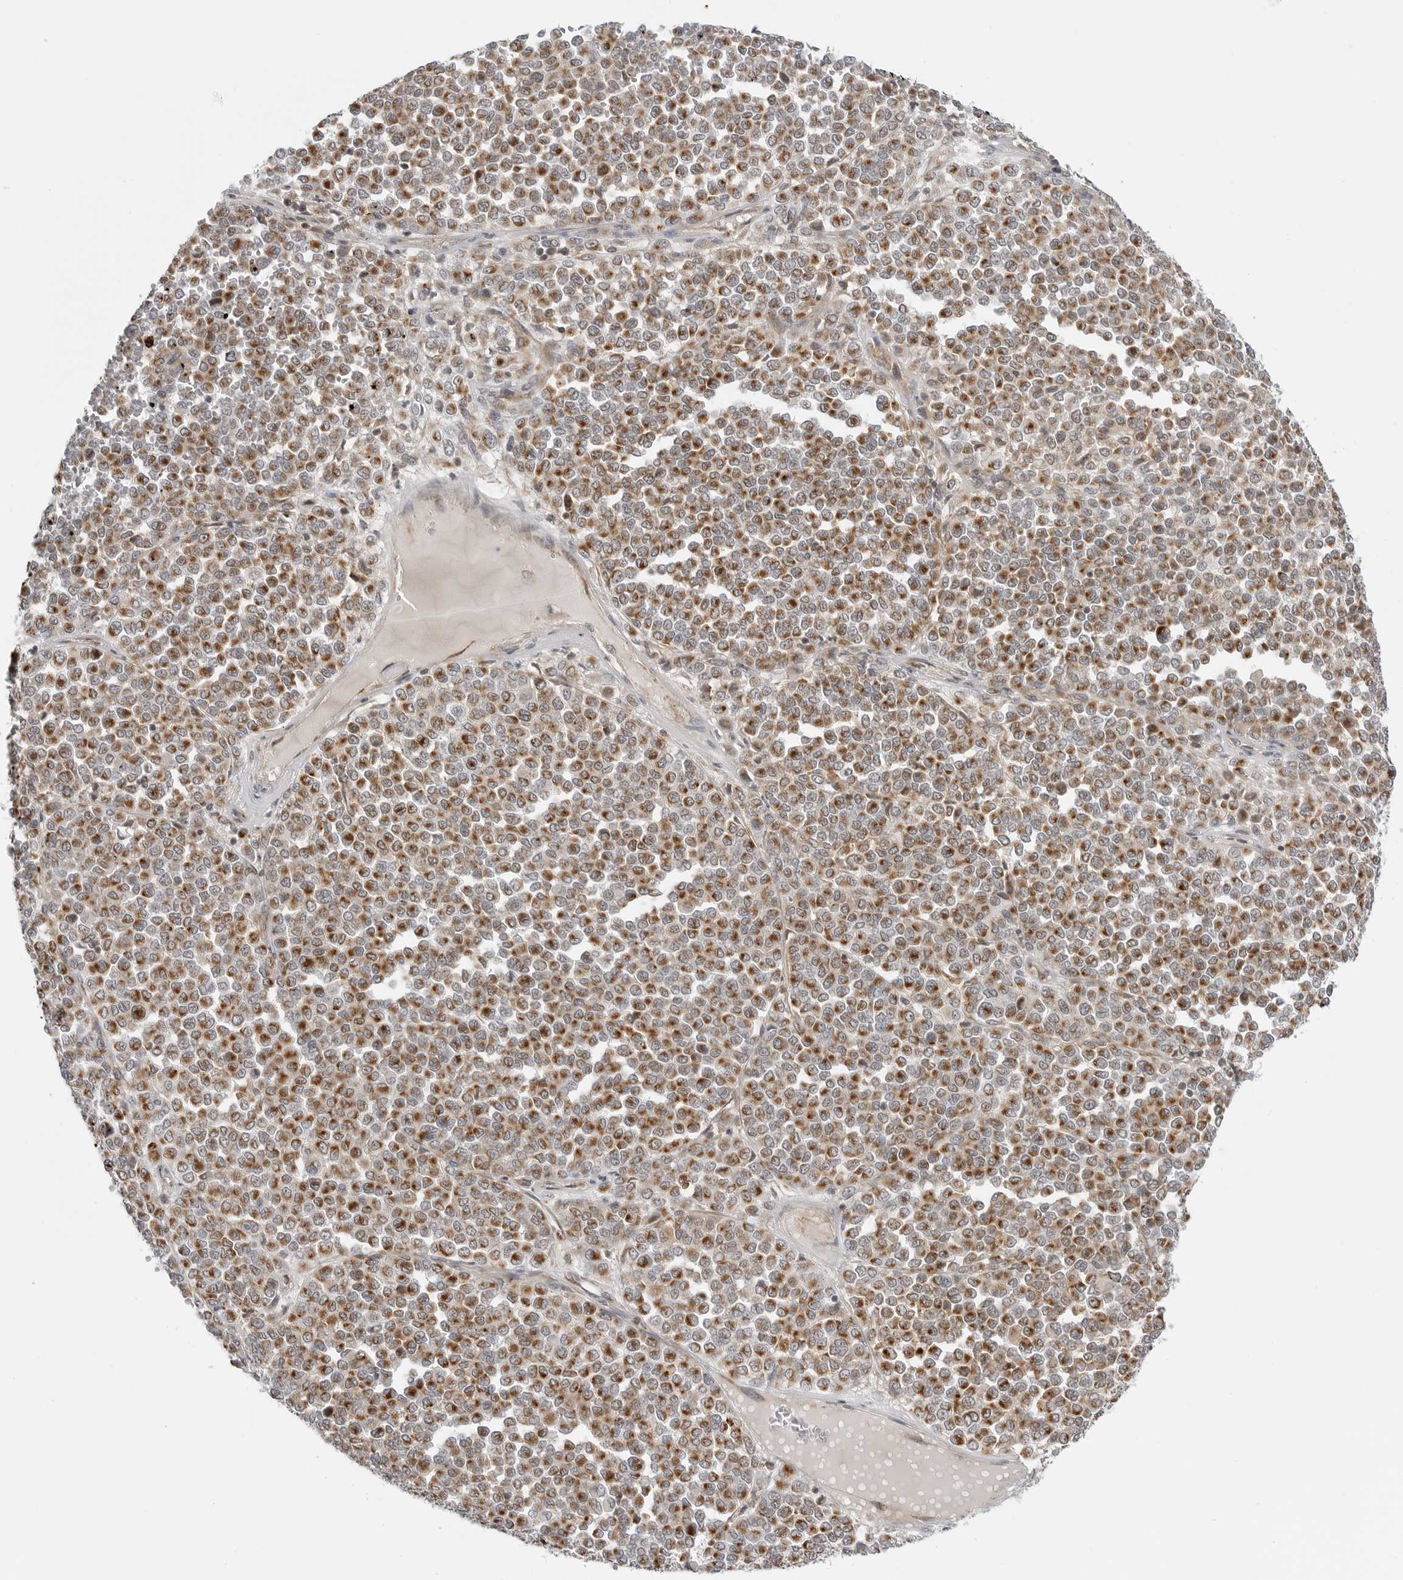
{"staining": {"intensity": "strong", "quantity": ">75%", "location": "cytoplasmic/membranous"}, "tissue": "melanoma", "cell_type": "Tumor cells", "image_type": "cancer", "snomed": [{"axis": "morphology", "description": "Malignant melanoma, Metastatic site"}, {"axis": "topography", "description": "Pancreas"}], "caption": "Protein expression analysis of human melanoma reveals strong cytoplasmic/membranous expression in about >75% of tumor cells.", "gene": "PEX2", "patient": {"sex": "female", "age": 30}}